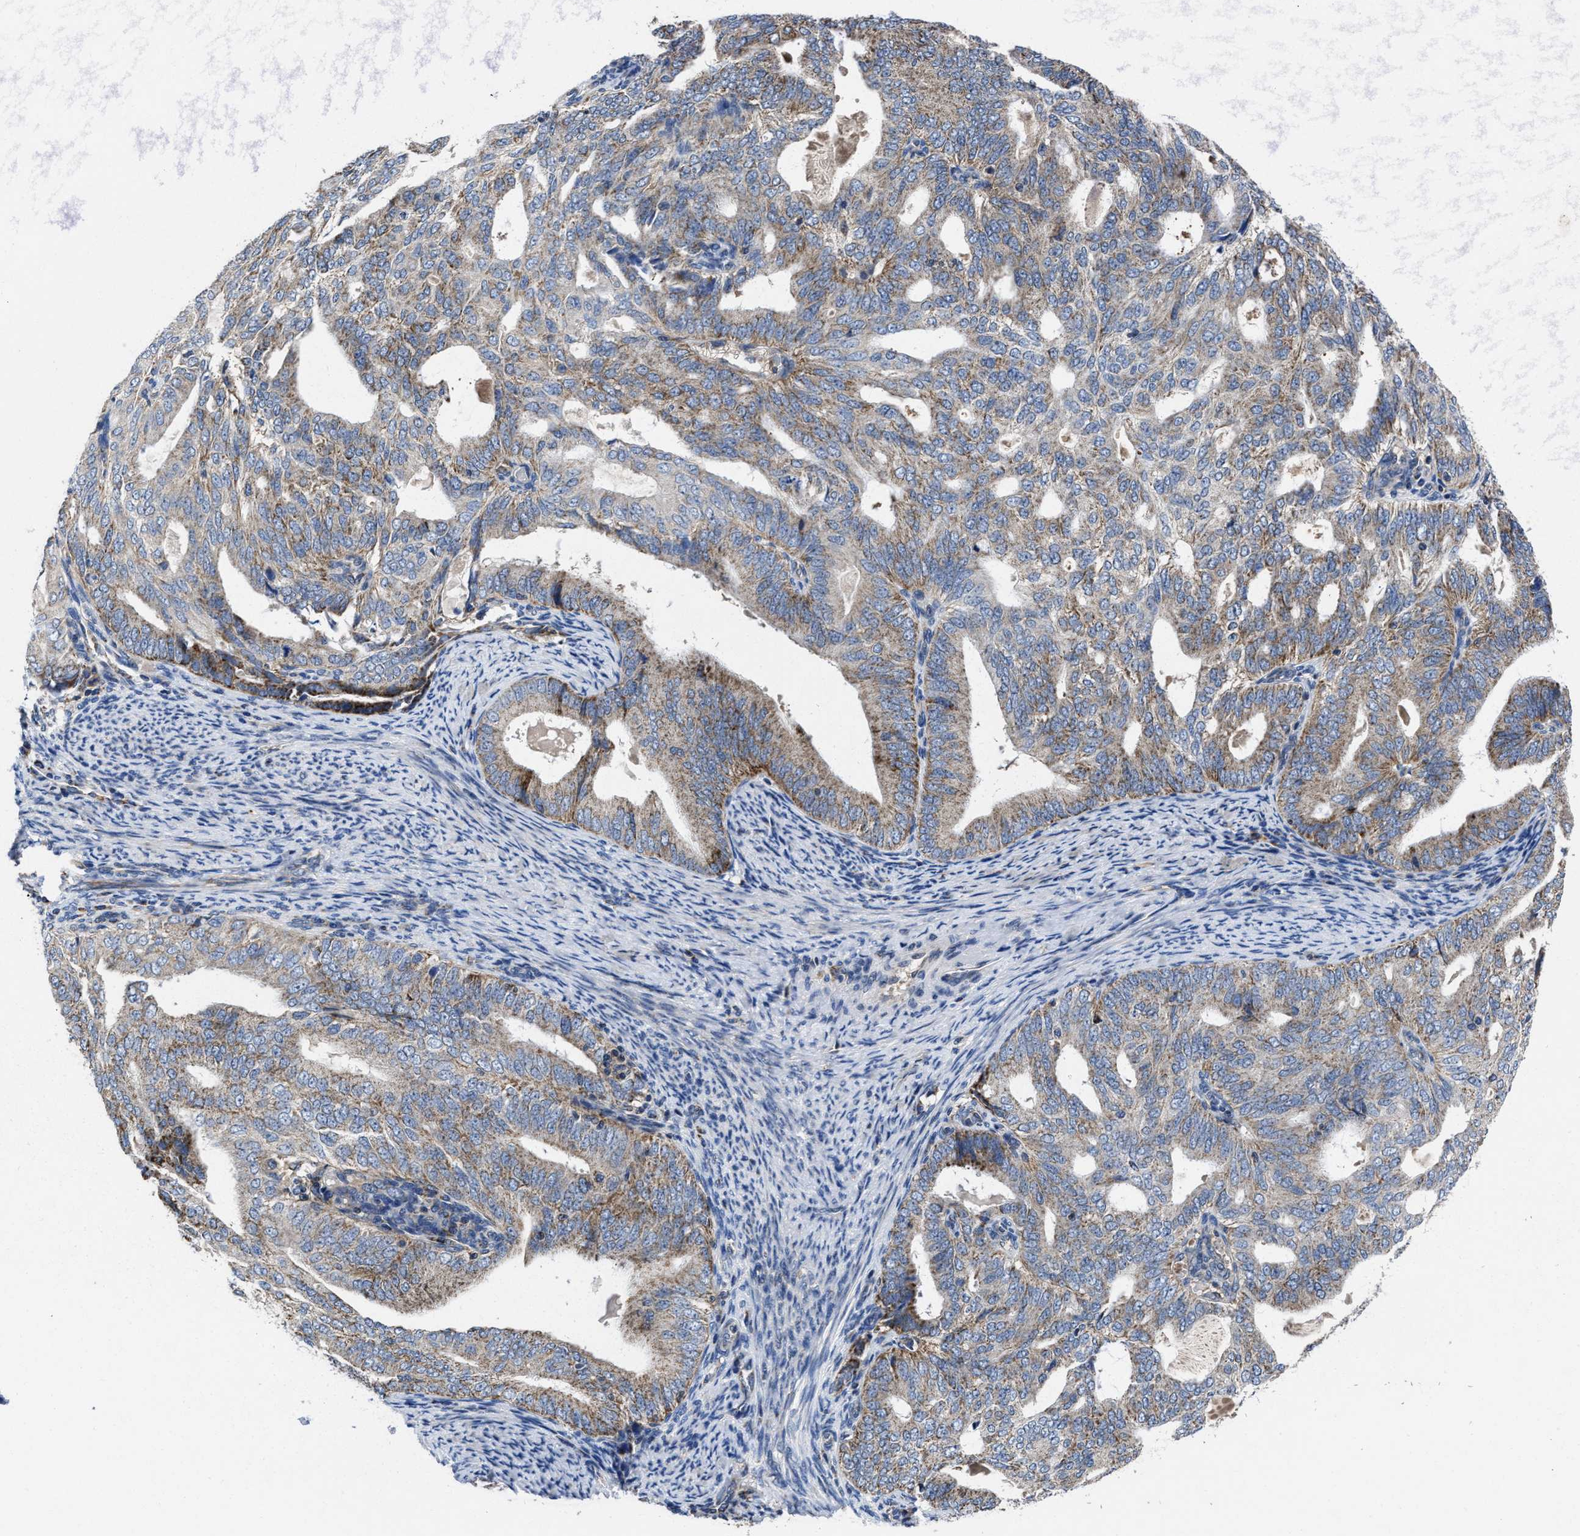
{"staining": {"intensity": "moderate", "quantity": ">75%", "location": "cytoplasmic/membranous"}, "tissue": "endometrial cancer", "cell_type": "Tumor cells", "image_type": "cancer", "snomed": [{"axis": "morphology", "description": "Adenocarcinoma, NOS"}, {"axis": "topography", "description": "Endometrium"}], "caption": "An immunohistochemistry (IHC) photomicrograph of neoplastic tissue is shown. Protein staining in brown labels moderate cytoplasmic/membranous positivity in adenocarcinoma (endometrial) within tumor cells.", "gene": "CACNA1D", "patient": {"sex": "female", "age": 58}}